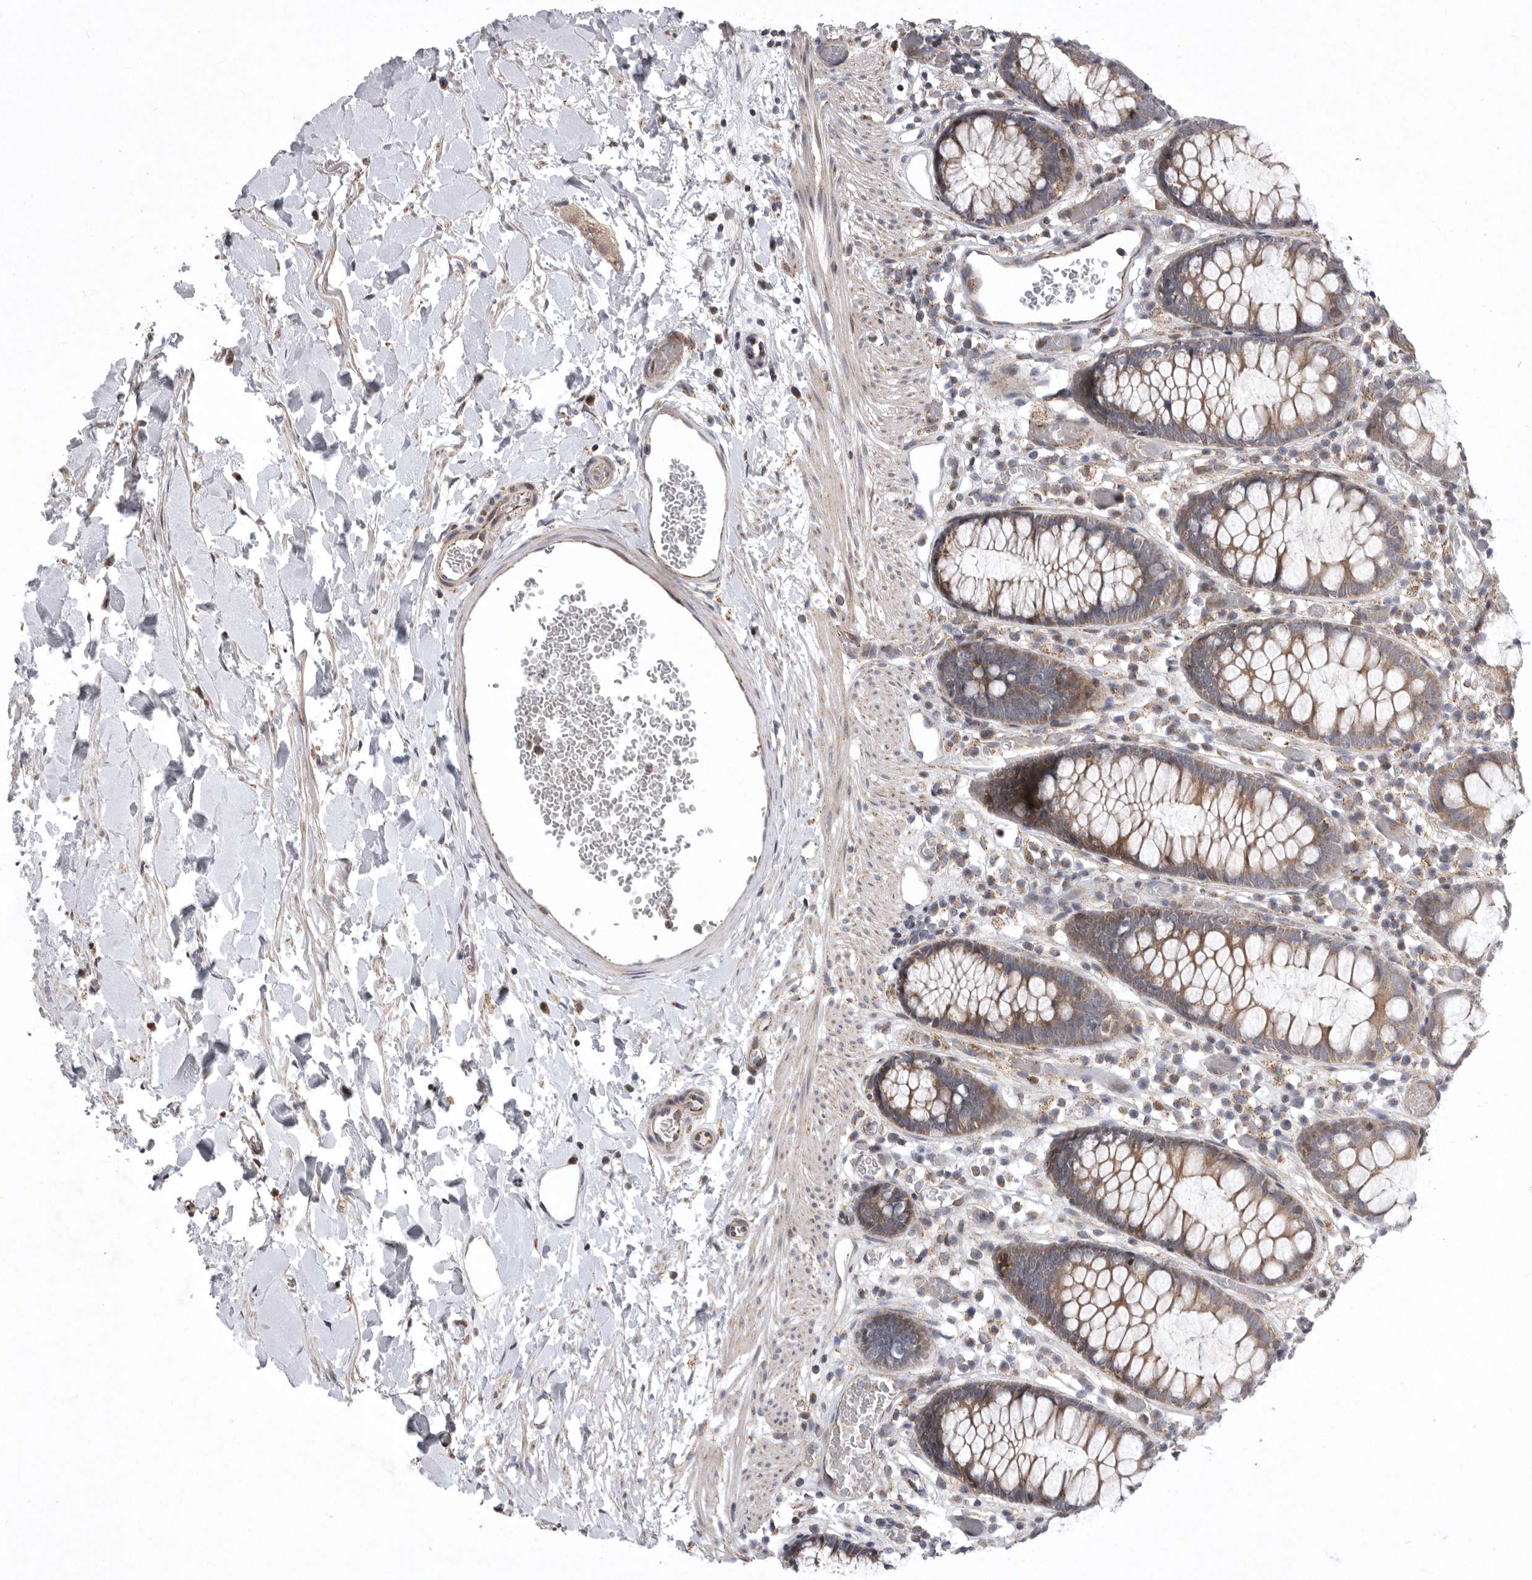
{"staining": {"intensity": "weak", "quantity": "25%-75%", "location": "cytoplasmic/membranous"}, "tissue": "colon", "cell_type": "Endothelial cells", "image_type": "normal", "snomed": [{"axis": "morphology", "description": "Normal tissue, NOS"}, {"axis": "topography", "description": "Colon"}], "caption": "Immunohistochemistry photomicrograph of benign colon stained for a protein (brown), which exhibits low levels of weak cytoplasmic/membranous positivity in approximately 25%-75% of endothelial cells.", "gene": "MPZL1", "patient": {"sex": "male", "age": 14}}